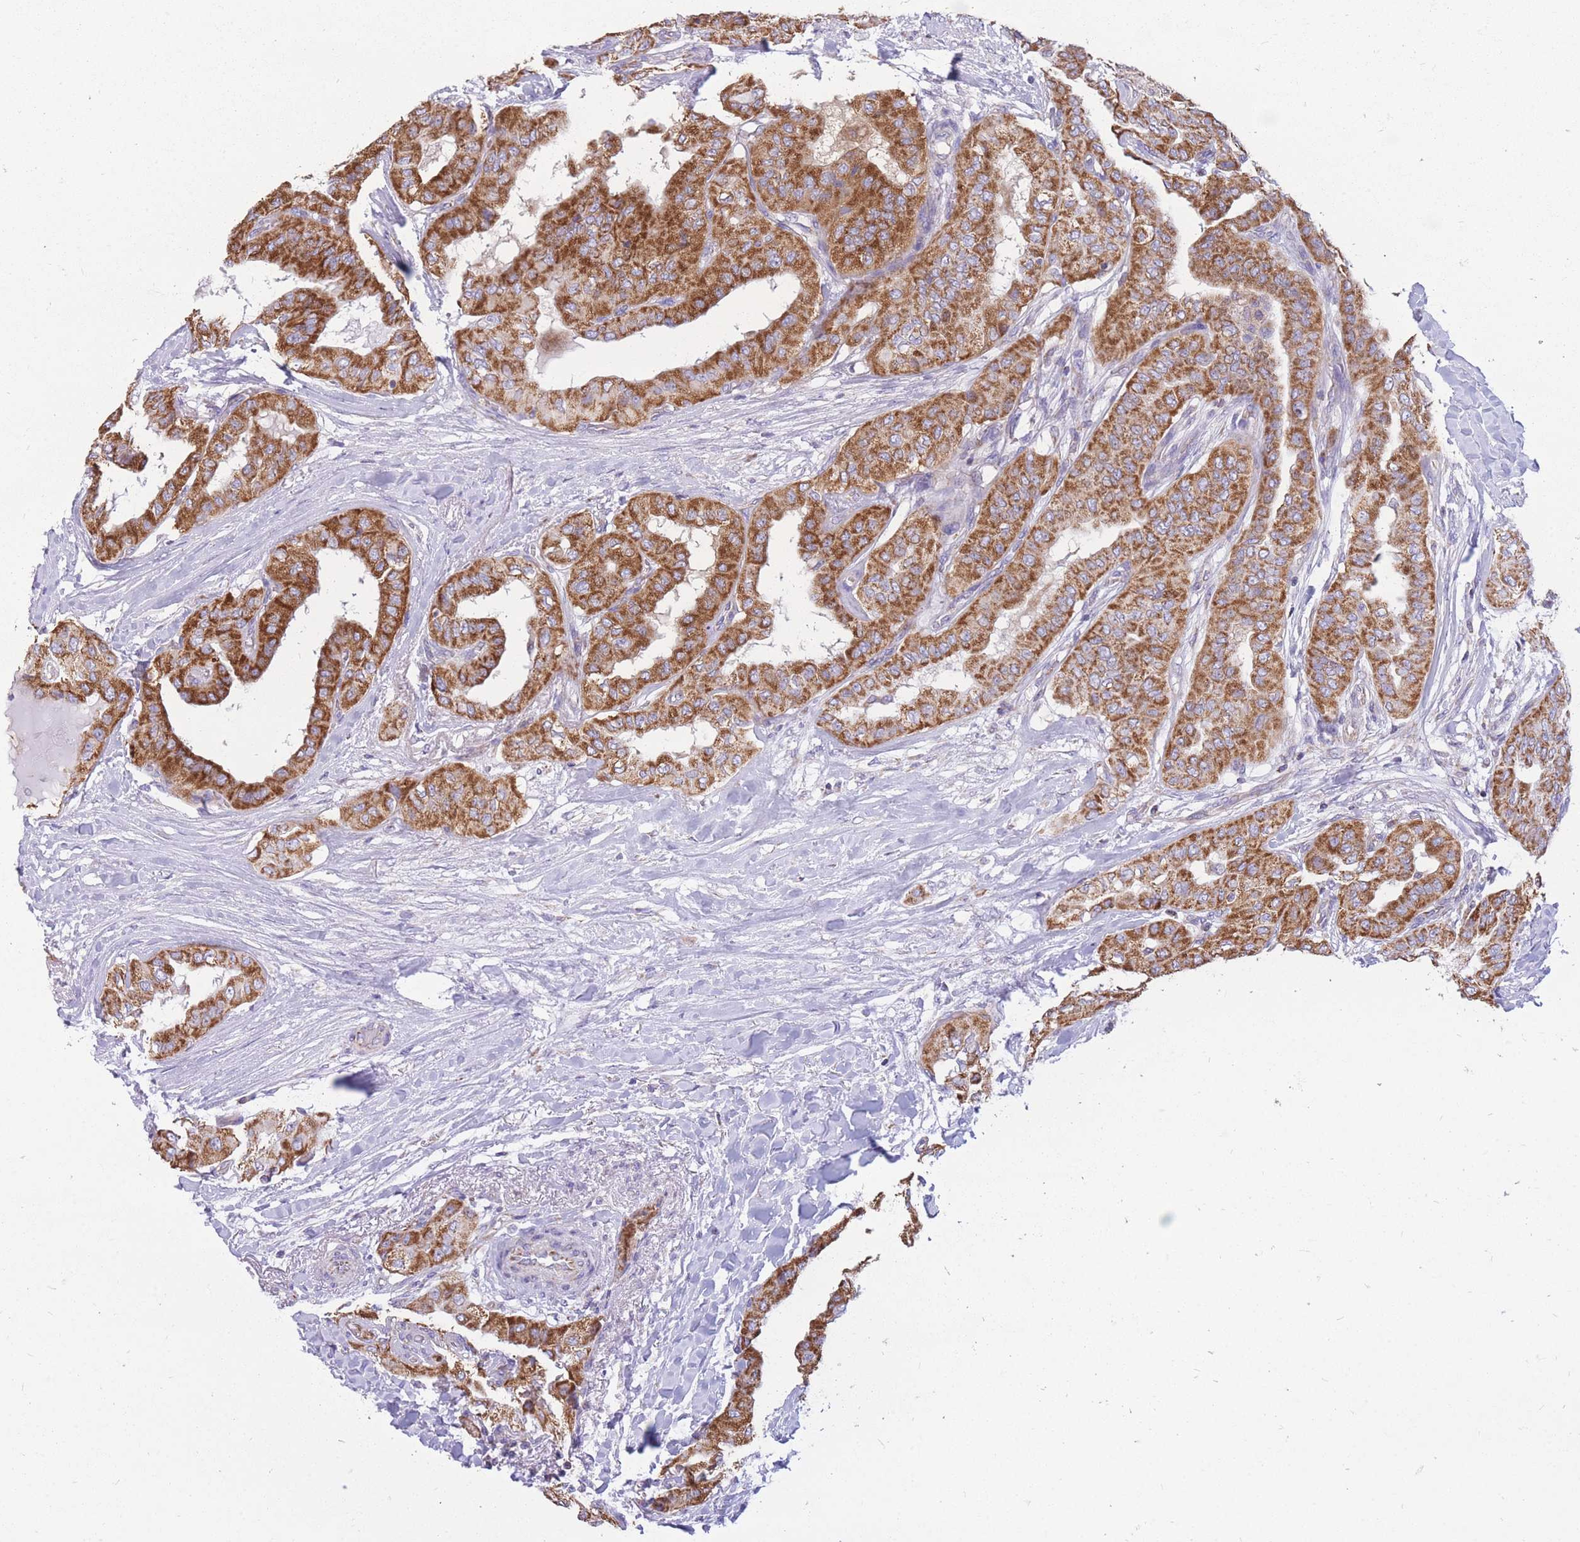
{"staining": {"intensity": "strong", "quantity": ">75%", "location": "cytoplasmic/membranous"}, "tissue": "thyroid cancer", "cell_type": "Tumor cells", "image_type": "cancer", "snomed": [{"axis": "morphology", "description": "Papillary adenocarcinoma, NOS"}, {"axis": "topography", "description": "Thyroid gland"}], "caption": "Protein analysis of thyroid cancer (papillary adenocarcinoma) tissue exhibits strong cytoplasmic/membranous expression in approximately >75% of tumor cells. (brown staining indicates protein expression, while blue staining denotes nuclei).", "gene": "PCSK1", "patient": {"sex": "female", "age": 59}}